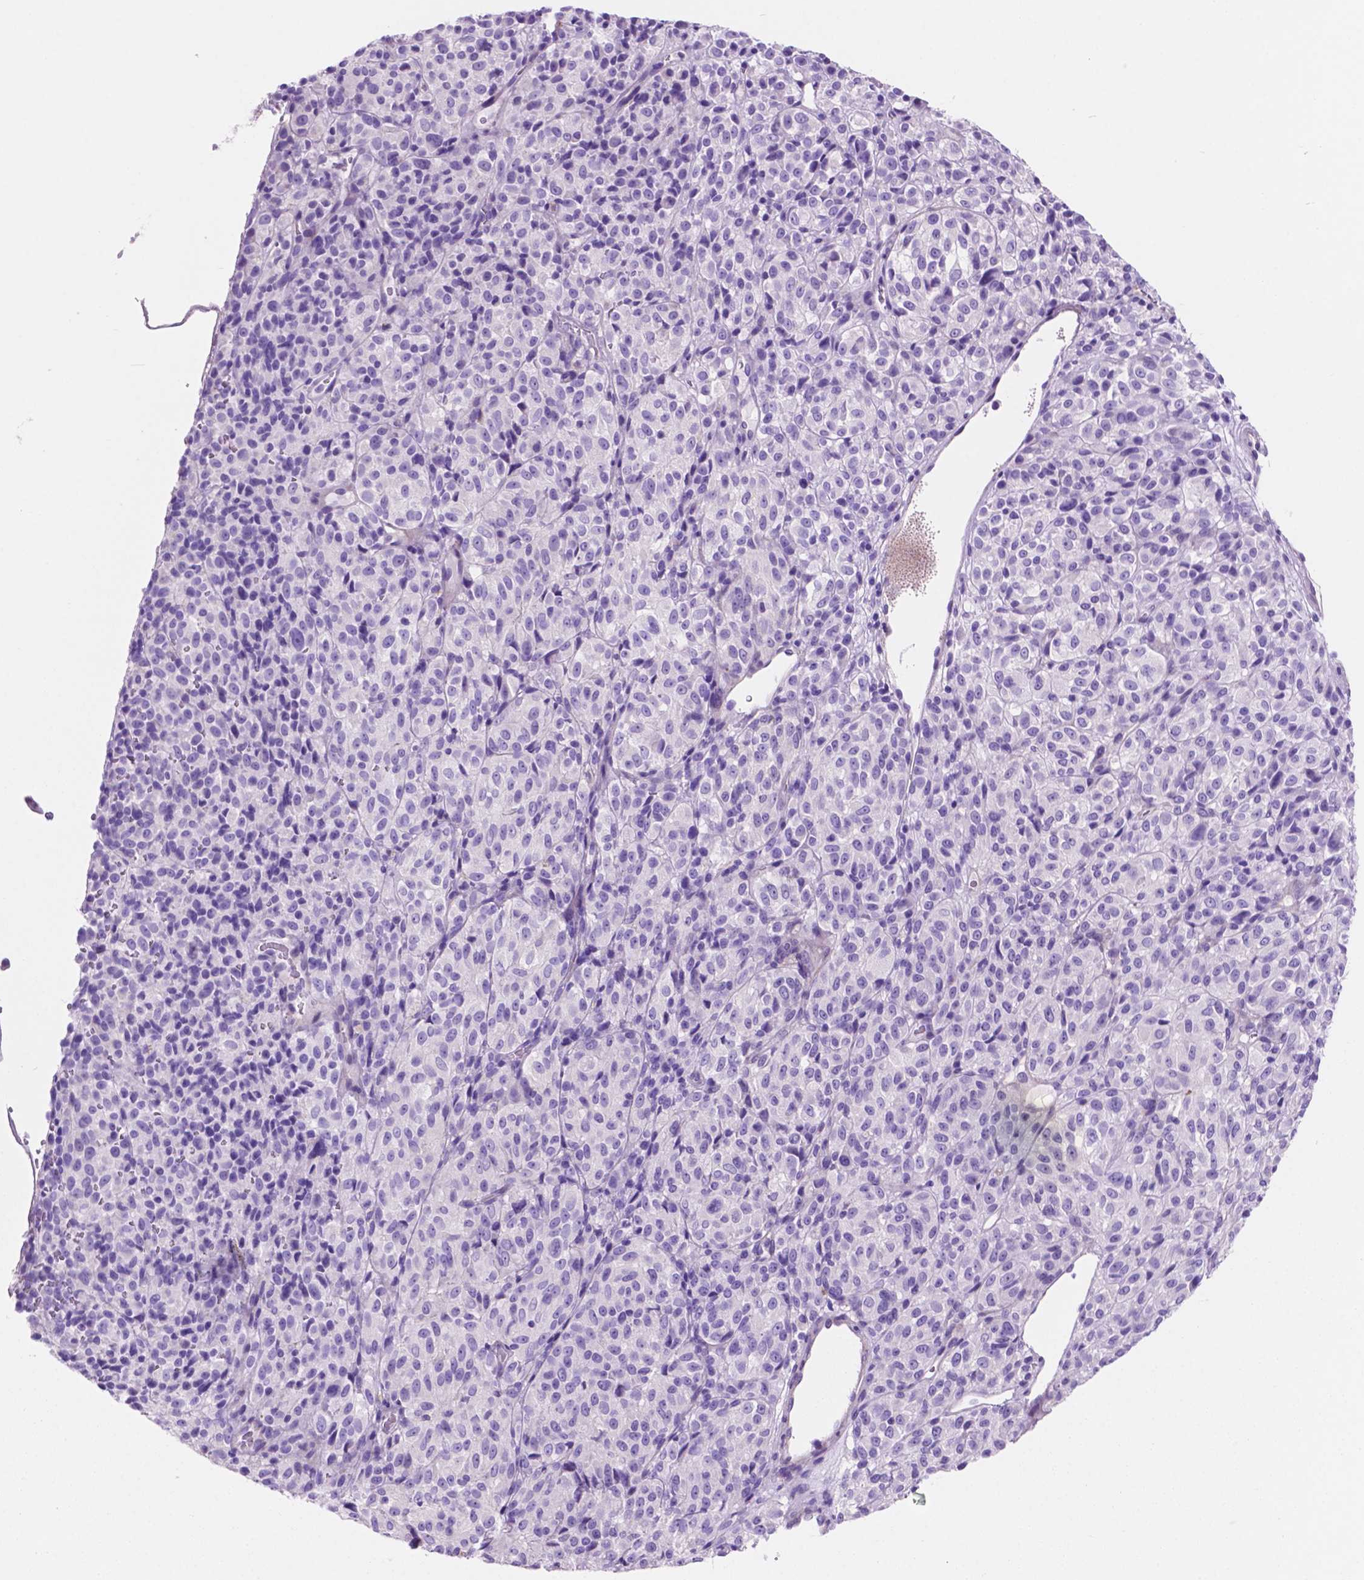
{"staining": {"intensity": "negative", "quantity": "none", "location": "none"}, "tissue": "melanoma", "cell_type": "Tumor cells", "image_type": "cancer", "snomed": [{"axis": "morphology", "description": "Malignant melanoma, Metastatic site"}, {"axis": "topography", "description": "Brain"}], "caption": "DAB immunohistochemical staining of melanoma displays no significant staining in tumor cells.", "gene": "IGFN1", "patient": {"sex": "female", "age": 56}}